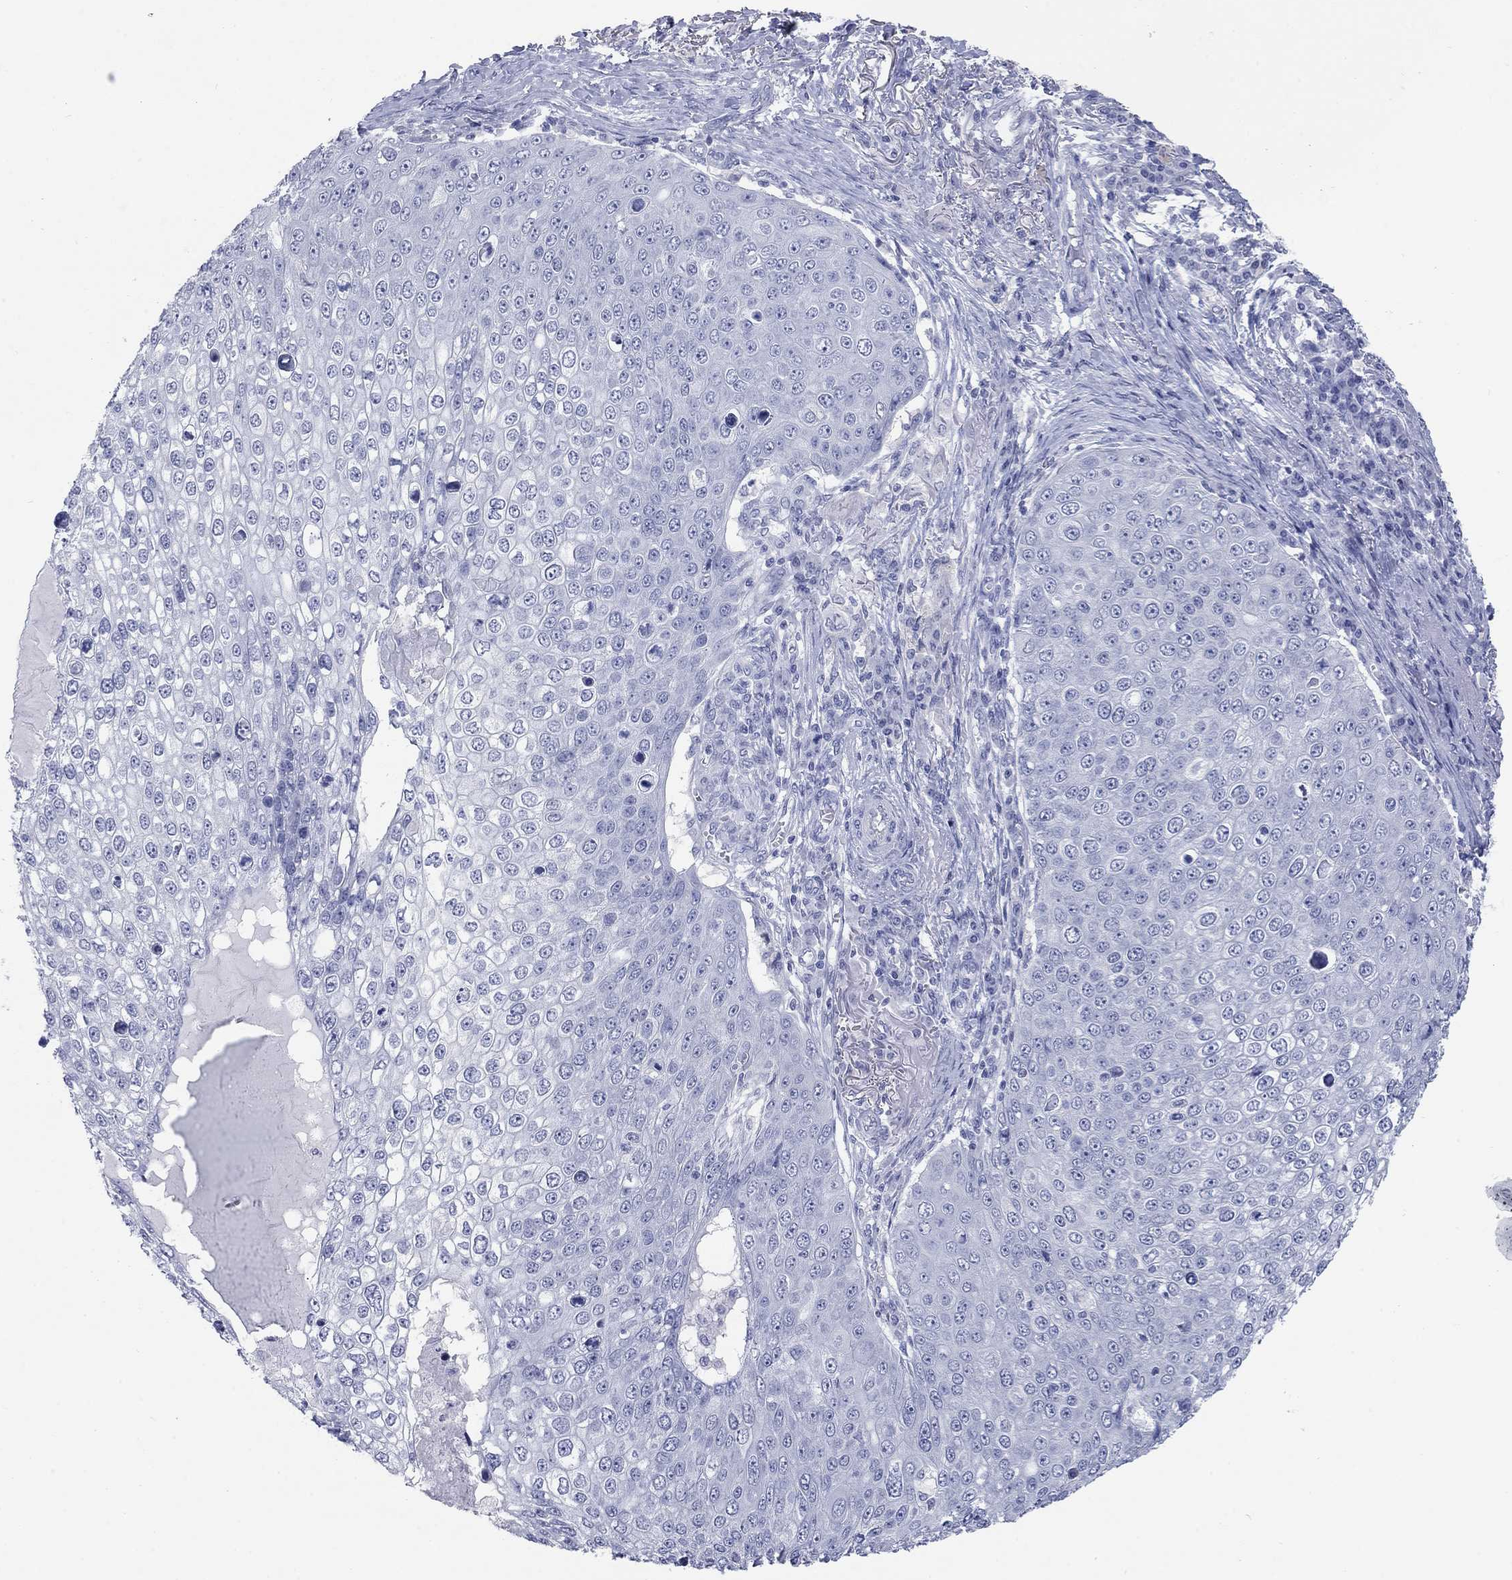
{"staining": {"intensity": "negative", "quantity": "none", "location": "none"}, "tissue": "skin cancer", "cell_type": "Tumor cells", "image_type": "cancer", "snomed": [{"axis": "morphology", "description": "Squamous cell carcinoma, NOS"}, {"axis": "topography", "description": "Skin"}], "caption": "Immunohistochemistry (IHC) micrograph of skin cancer (squamous cell carcinoma) stained for a protein (brown), which demonstrates no staining in tumor cells. (Stains: DAB IHC with hematoxylin counter stain, Microscopy: brightfield microscopy at high magnification).", "gene": "ATP6V1G2", "patient": {"sex": "male", "age": 71}}